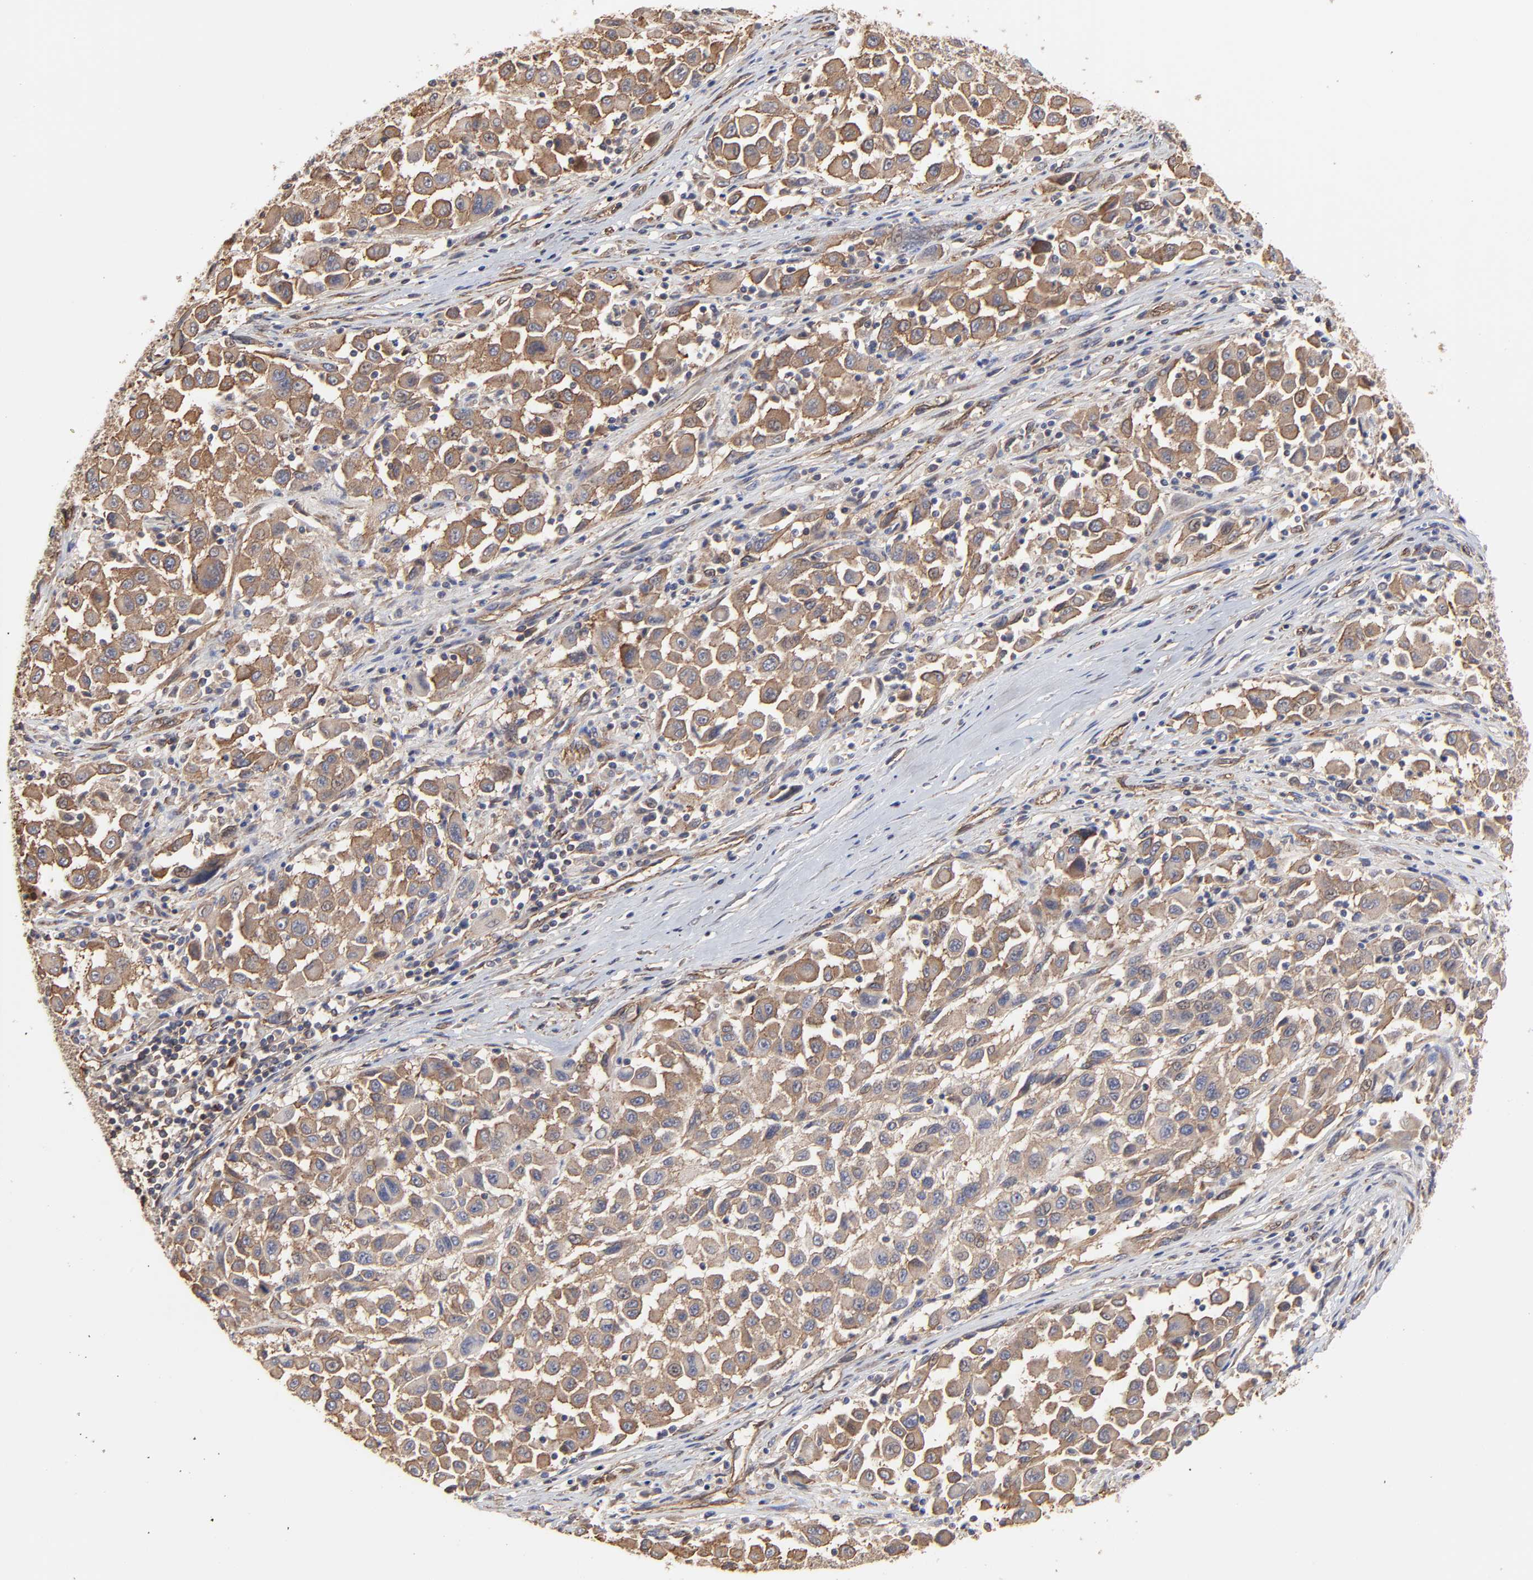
{"staining": {"intensity": "moderate", "quantity": "25%-75%", "location": "cytoplasmic/membranous"}, "tissue": "melanoma", "cell_type": "Tumor cells", "image_type": "cancer", "snomed": [{"axis": "morphology", "description": "Malignant melanoma, Metastatic site"}, {"axis": "topography", "description": "Lymph node"}], "caption": "High-power microscopy captured an immunohistochemistry (IHC) photomicrograph of melanoma, revealing moderate cytoplasmic/membranous staining in about 25%-75% of tumor cells.", "gene": "ARMT1", "patient": {"sex": "male", "age": 61}}